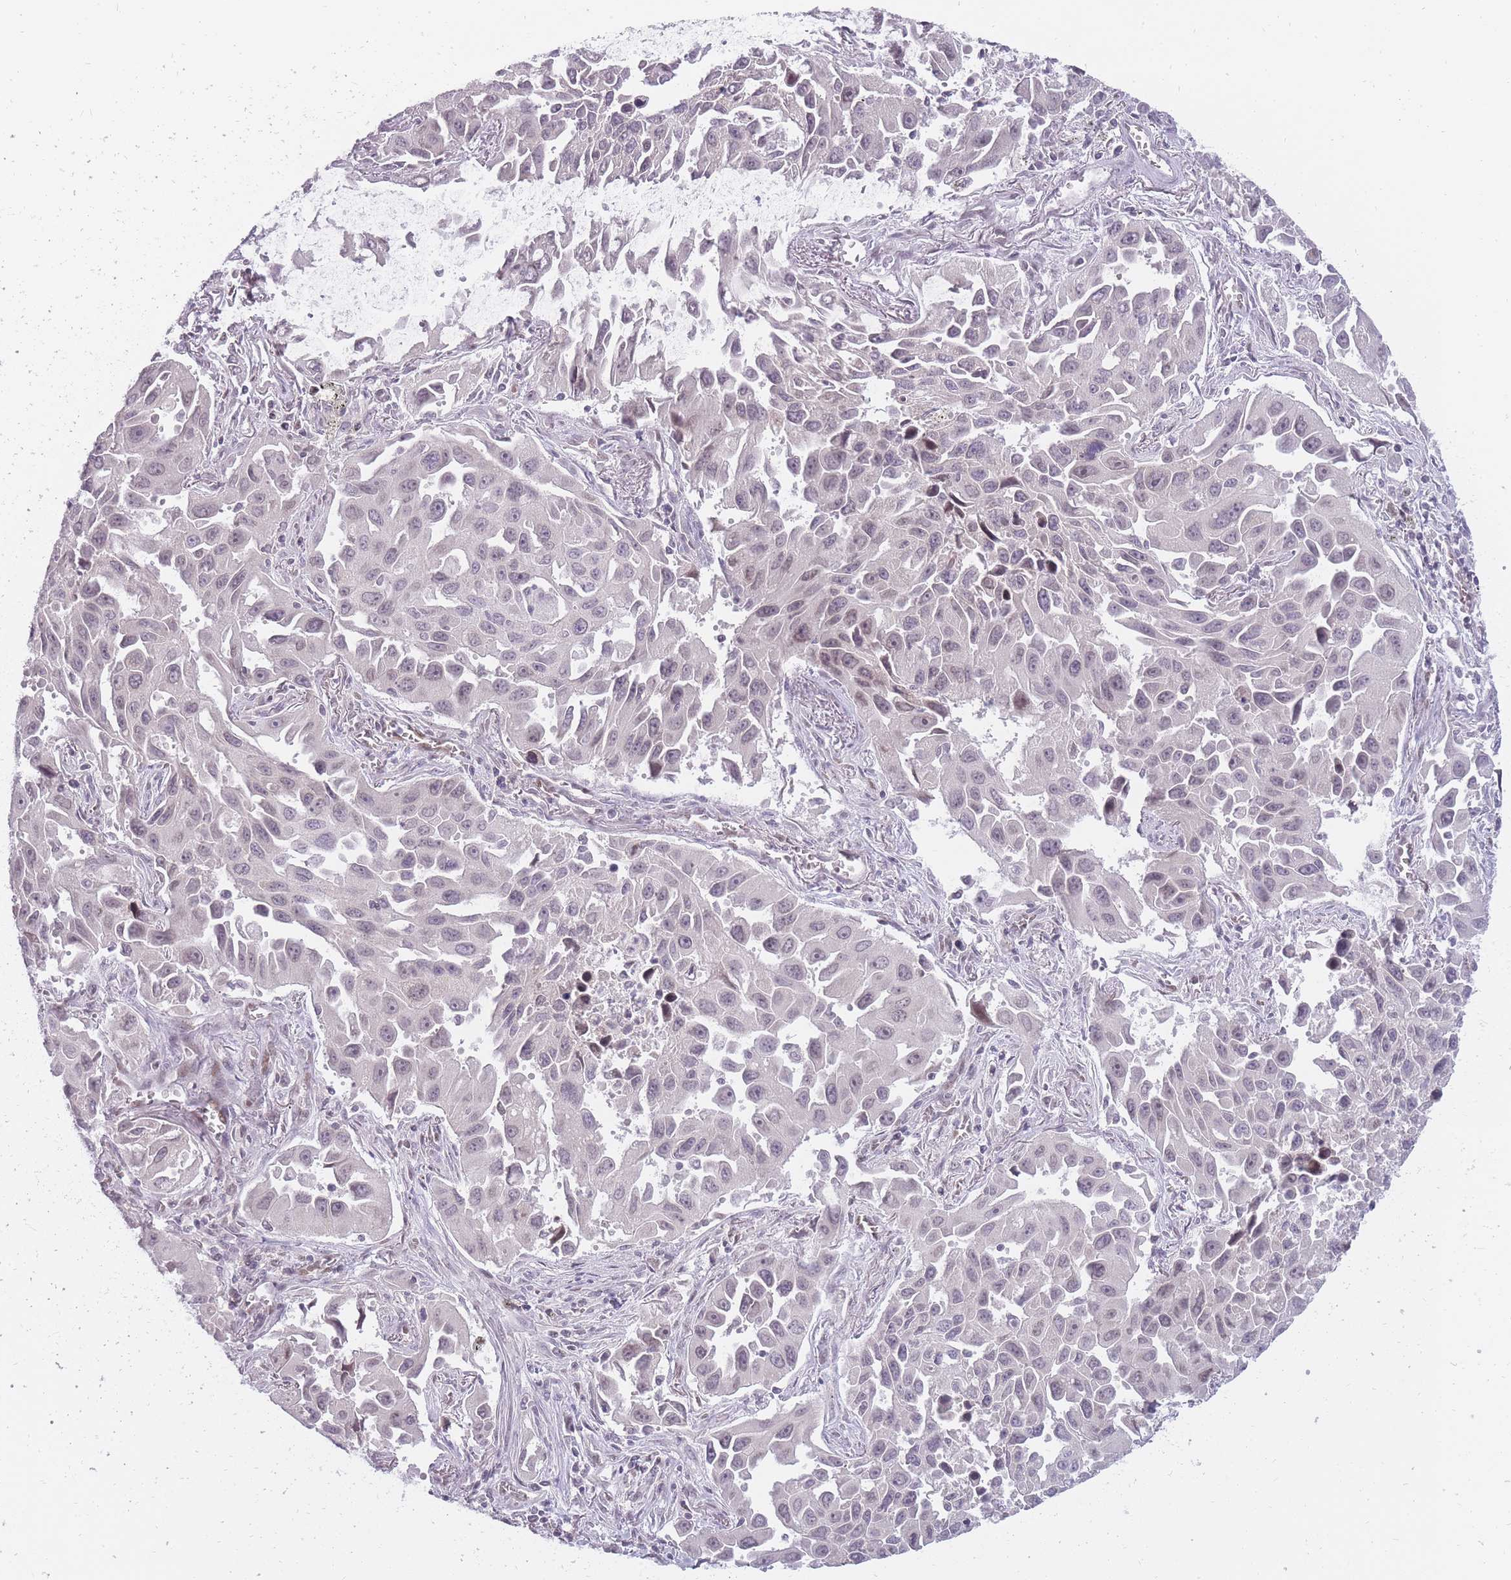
{"staining": {"intensity": "negative", "quantity": "none", "location": "none"}, "tissue": "lung cancer", "cell_type": "Tumor cells", "image_type": "cancer", "snomed": [{"axis": "morphology", "description": "Adenocarcinoma, NOS"}, {"axis": "topography", "description": "Lung"}], "caption": "Adenocarcinoma (lung) was stained to show a protein in brown. There is no significant expression in tumor cells. (Brightfield microscopy of DAB immunohistochemistry at high magnification).", "gene": "POMZP3", "patient": {"sex": "male", "age": 66}}